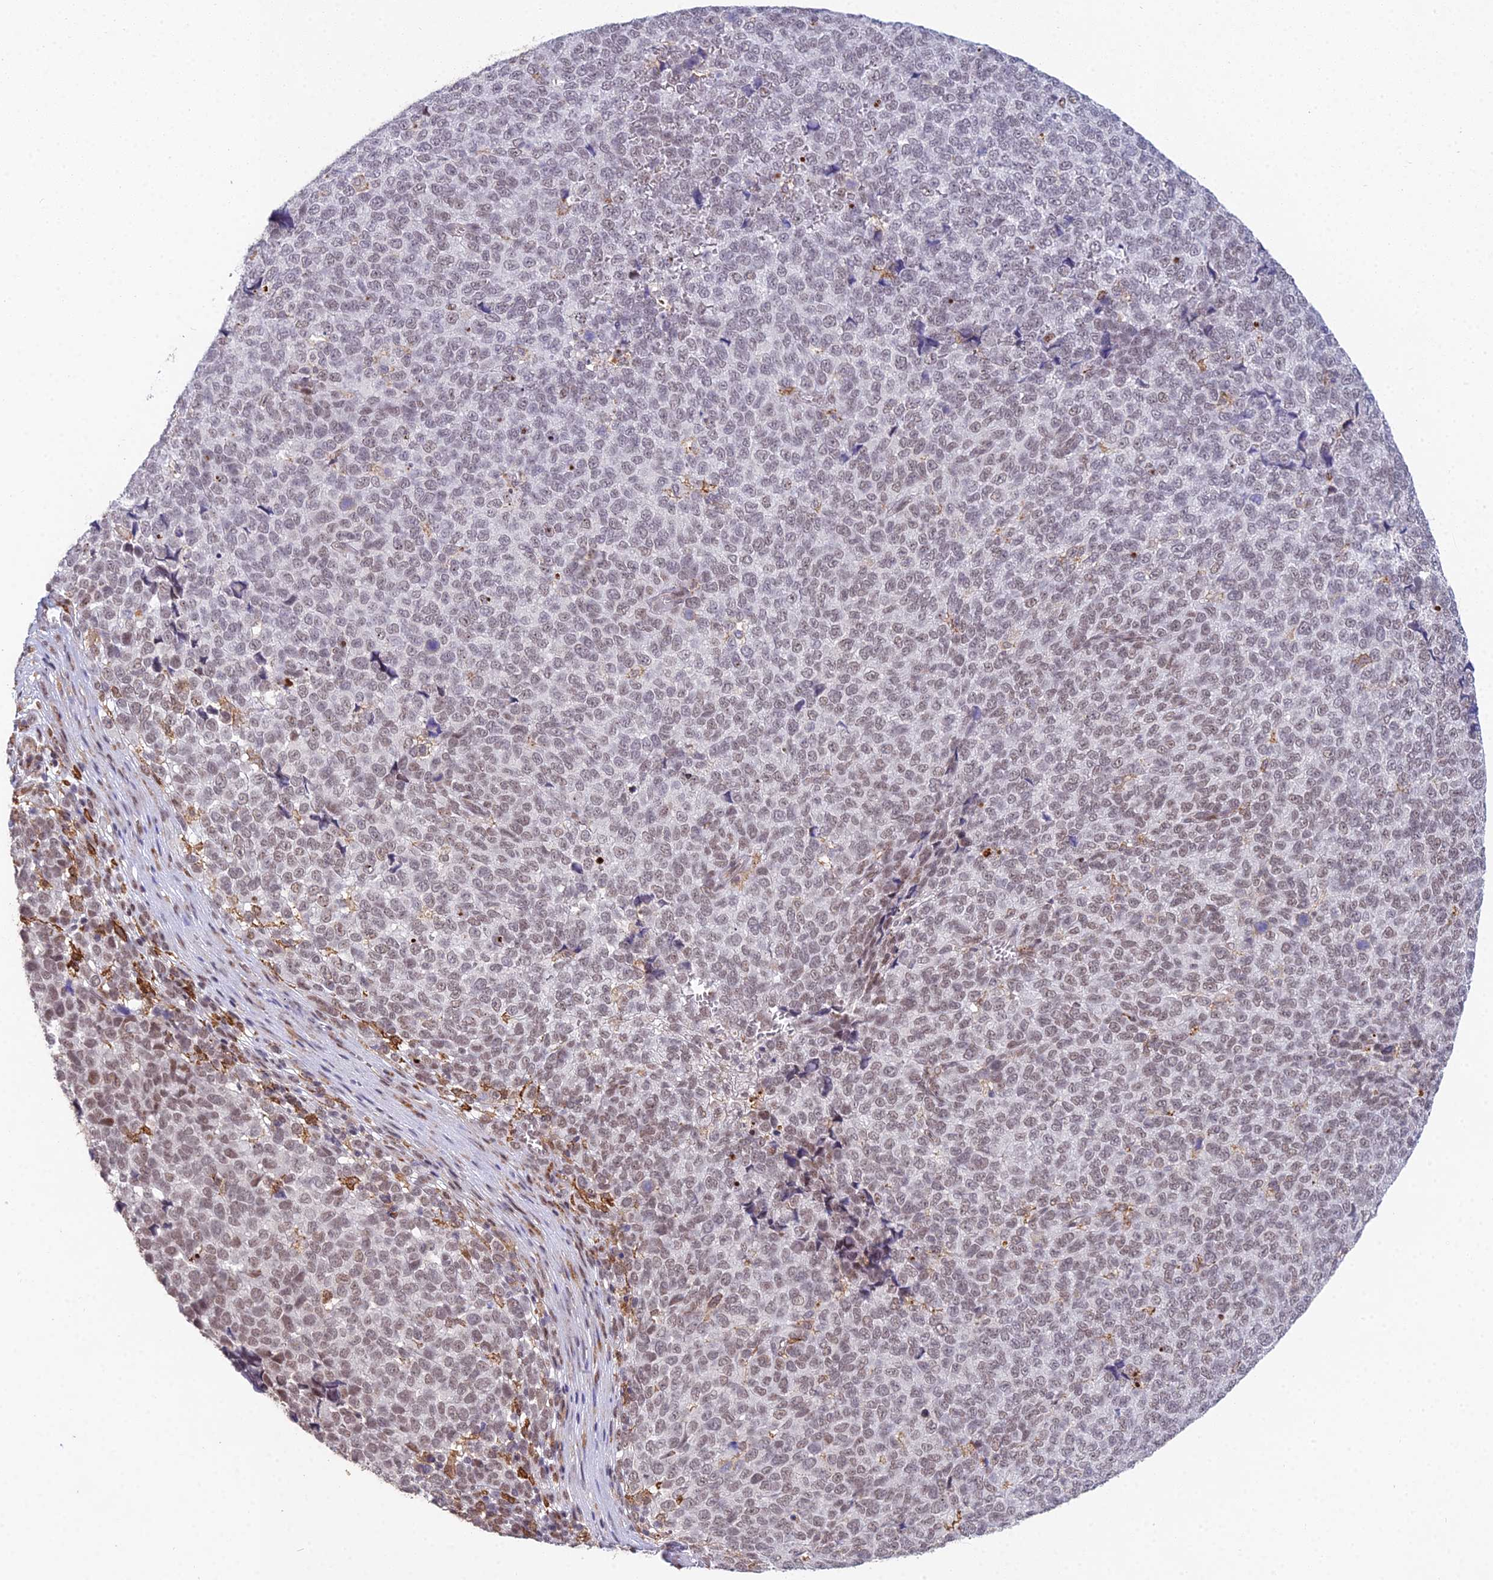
{"staining": {"intensity": "weak", "quantity": ">75%", "location": "nuclear"}, "tissue": "melanoma", "cell_type": "Tumor cells", "image_type": "cancer", "snomed": [{"axis": "morphology", "description": "Malignant melanoma, NOS"}, {"axis": "topography", "description": "Nose, NOS"}], "caption": "Protein analysis of melanoma tissue reveals weak nuclear staining in about >75% of tumor cells.", "gene": "ABHD17A", "patient": {"sex": "female", "age": 48}}